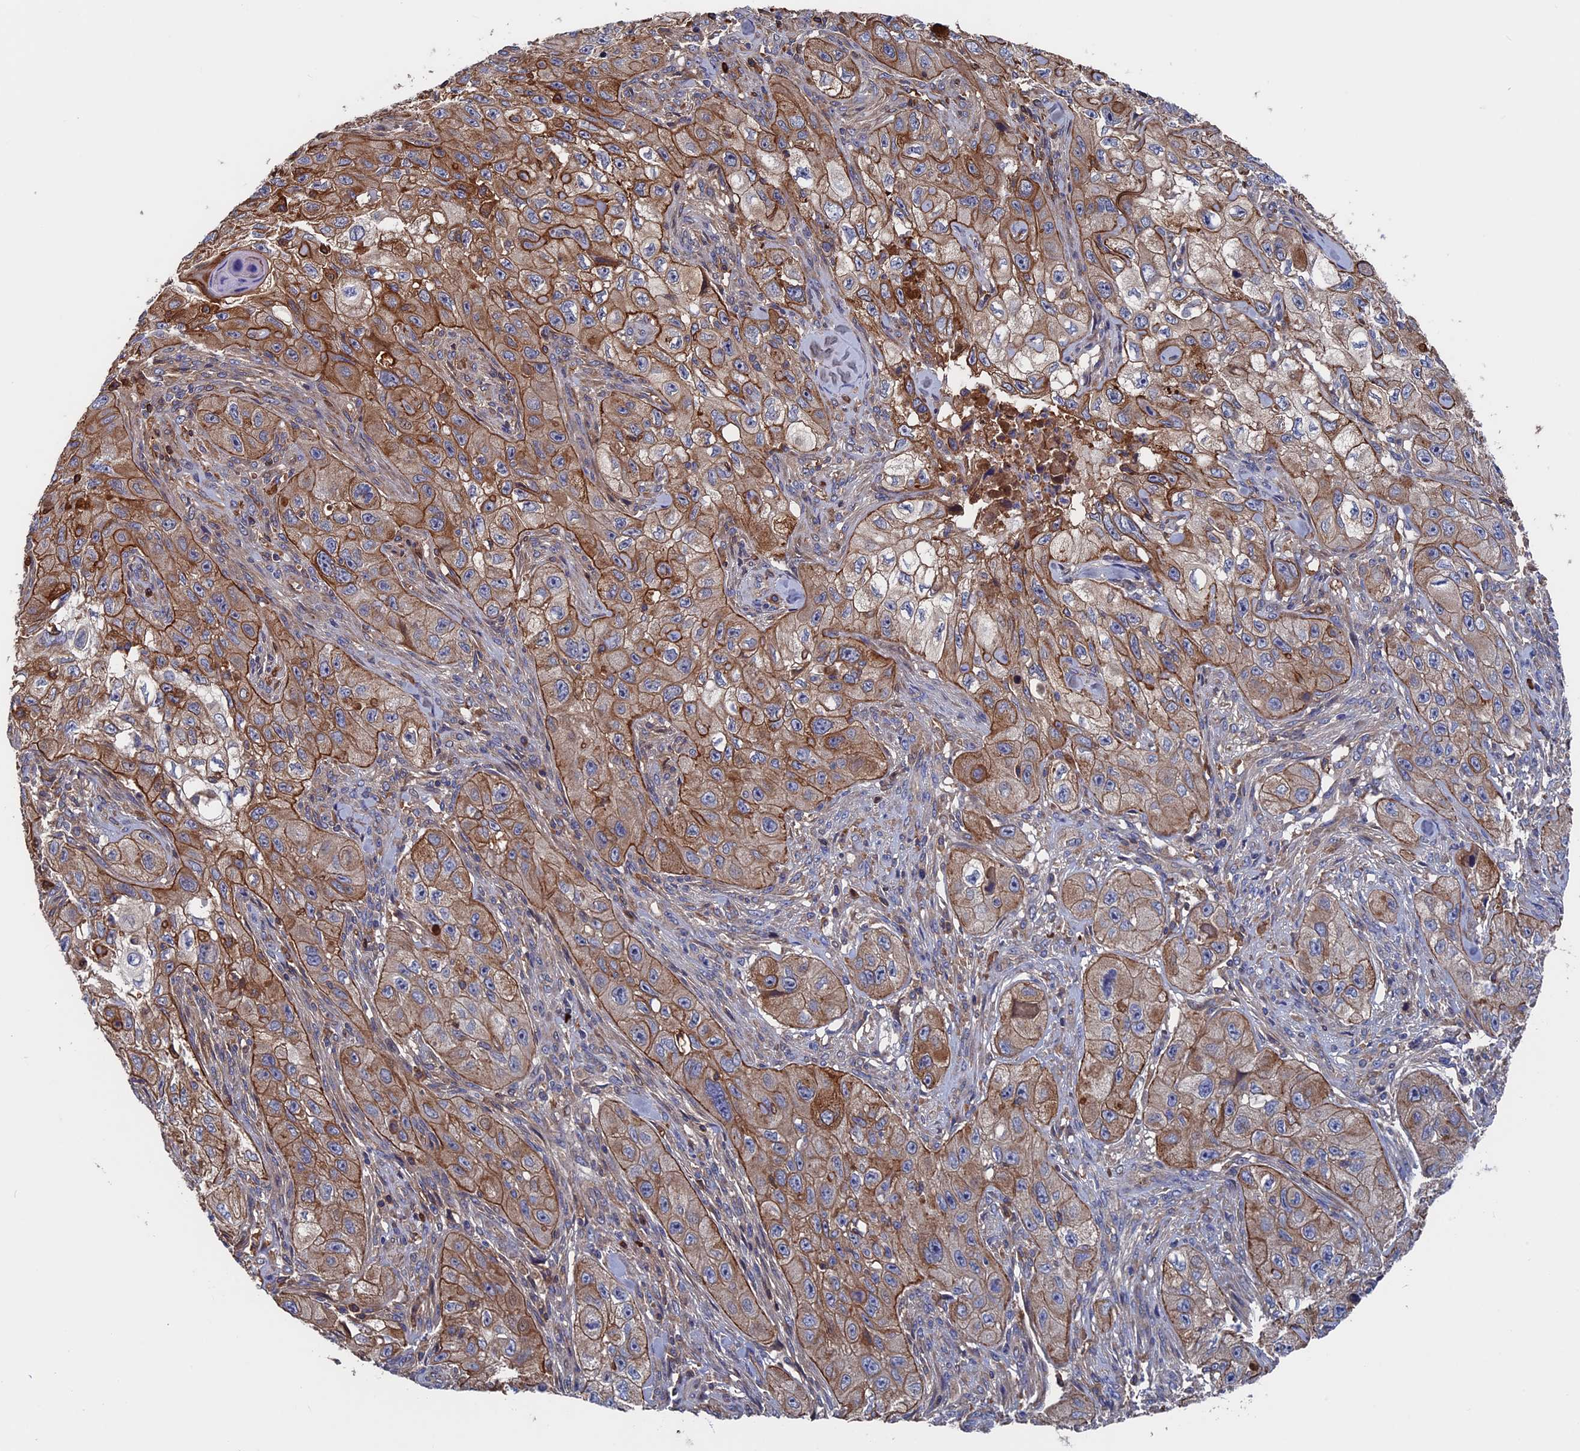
{"staining": {"intensity": "moderate", "quantity": ">75%", "location": "cytoplasmic/membranous"}, "tissue": "skin cancer", "cell_type": "Tumor cells", "image_type": "cancer", "snomed": [{"axis": "morphology", "description": "Squamous cell carcinoma, NOS"}, {"axis": "topography", "description": "Skin"}, {"axis": "topography", "description": "Subcutis"}], "caption": "Immunohistochemical staining of human squamous cell carcinoma (skin) exhibits medium levels of moderate cytoplasmic/membranous protein staining in approximately >75% of tumor cells.", "gene": "RPUSD1", "patient": {"sex": "male", "age": 73}}